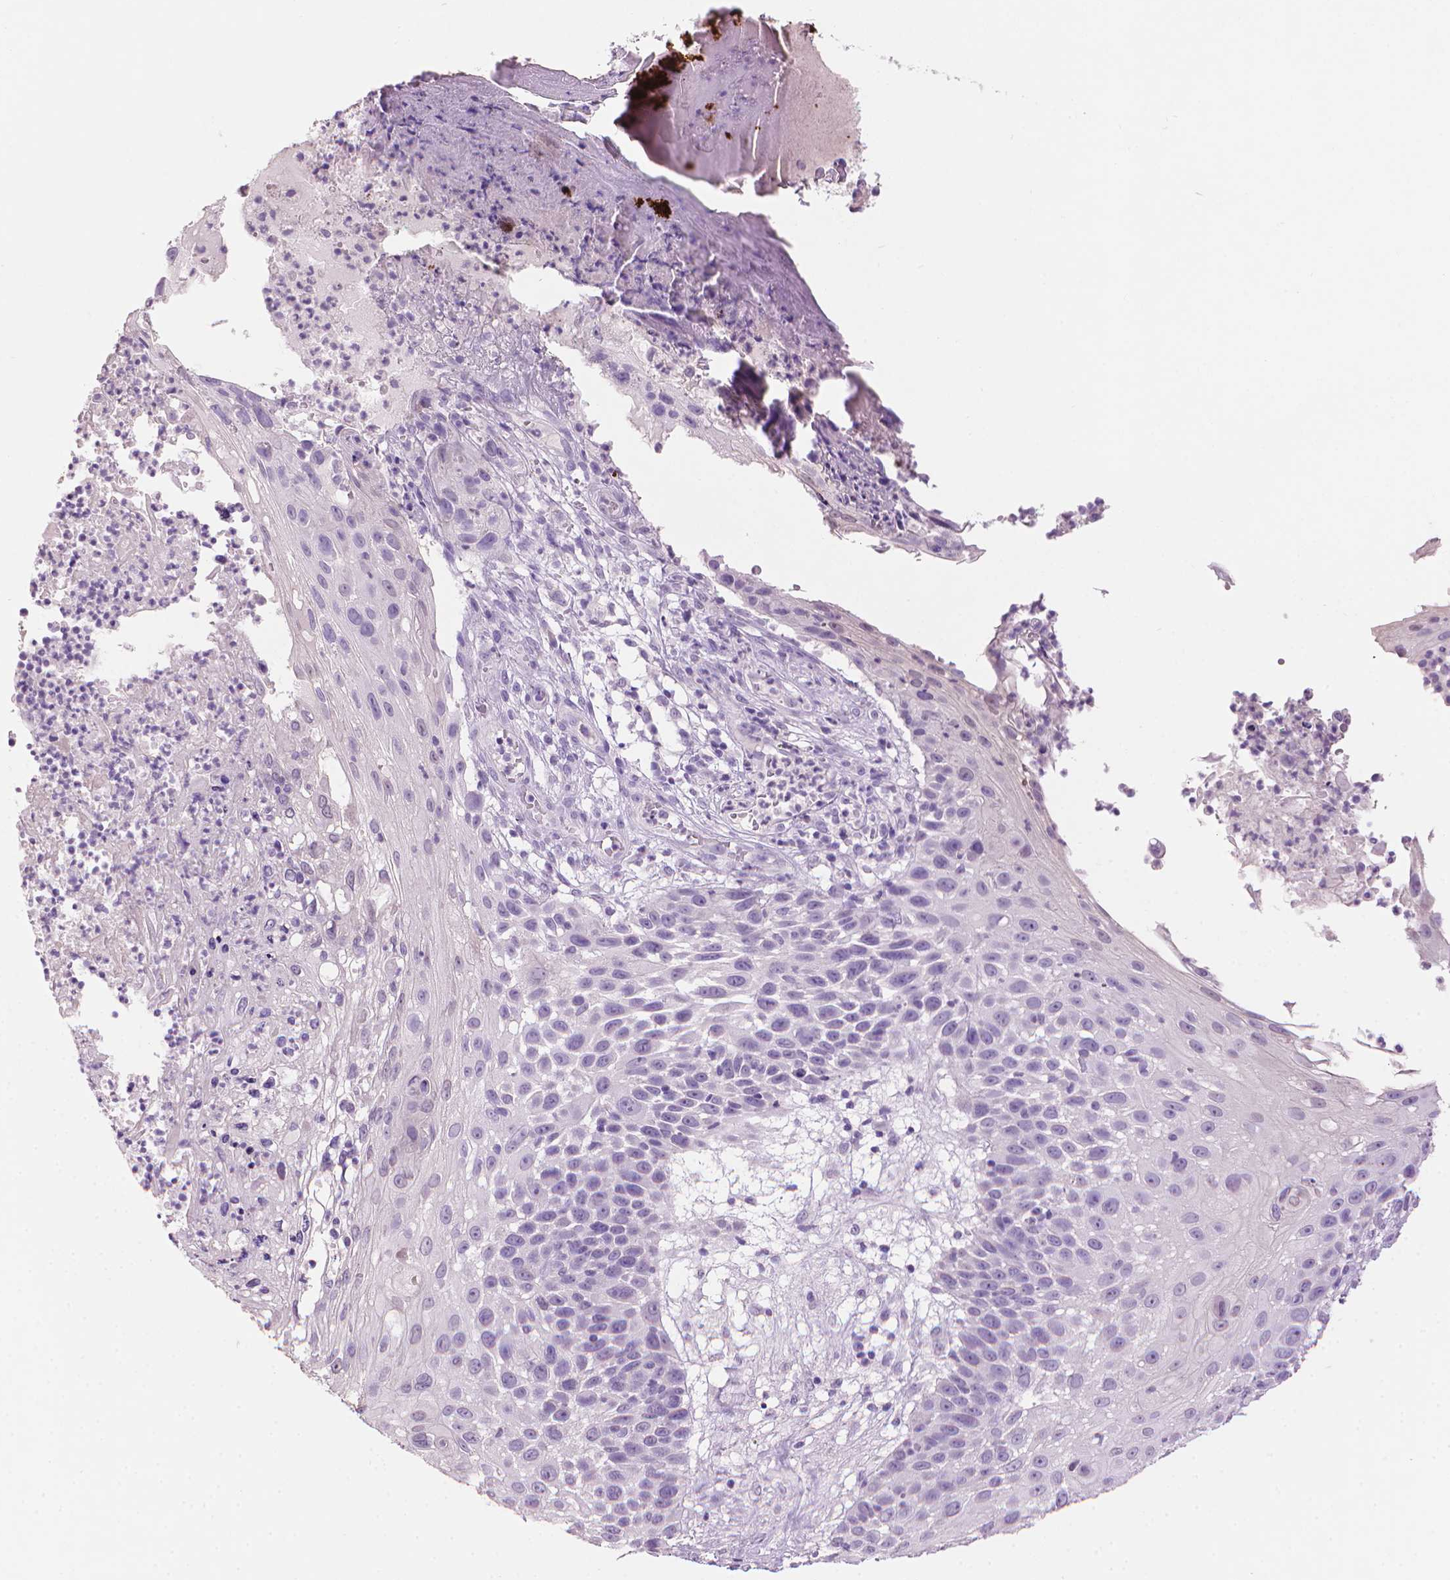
{"staining": {"intensity": "negative", "quantity": "none", "location": "none"}, "tissue": "skin cancer", "cell_type": "Tumor cells", "image_type": "cancer", "snomed": [{"axis": "morphology", "description": "Squamous cell carcinoma, NOS"}, {"axis": "topography", "description": "Skin"}], "caption": "An immunohistochemistry histopathology image of skin cancer (squamous cell carcinoma) is shown. There is no staining in tumor cells of skin cancer (squamous cell carcinoma).", "gene": "MLANA", "patient": {"sex": "male", "age": 92}}